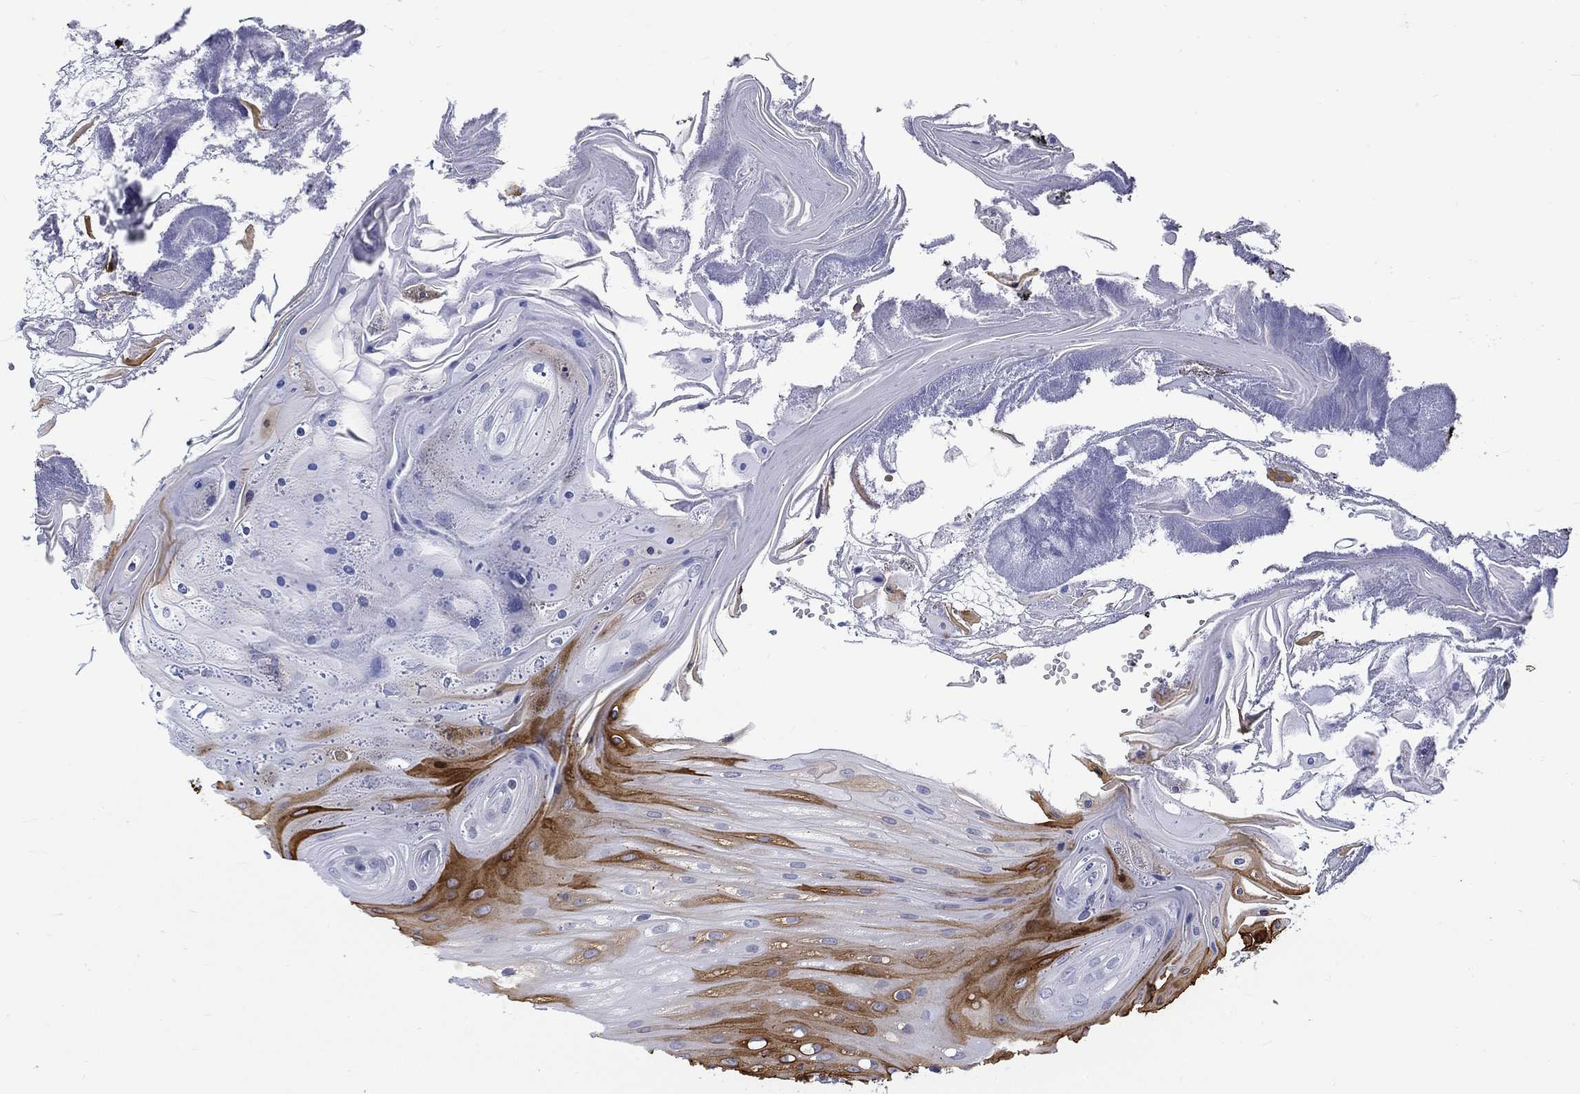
{"staining": {"intensity": "strong", "quantity": "<25%", "location": "cytoplasmic/membranous"}, "tissue": "oral mucosa", "cell_type": "Squamous epithelial cells", "image_type": "normal", "snomed": [{"axis": "morphology", "description": "Normal tissue, NOS"}, {"axis": "morphology", "description": "Squamous cell carcinoma, NOS"}, {"axis": "topography", "description": "Oral tissue"}, {"axis": "topography", "description": "Head-Neck"}], "caption": "Squamous epithelial cells demonstrate medium levels of strong cytoplasmic/membranous positivity in approximately <25% of cells in normal human oral mucosa.", "gene": "KRT76", "patient": {"sex": "male", "age": 69}}